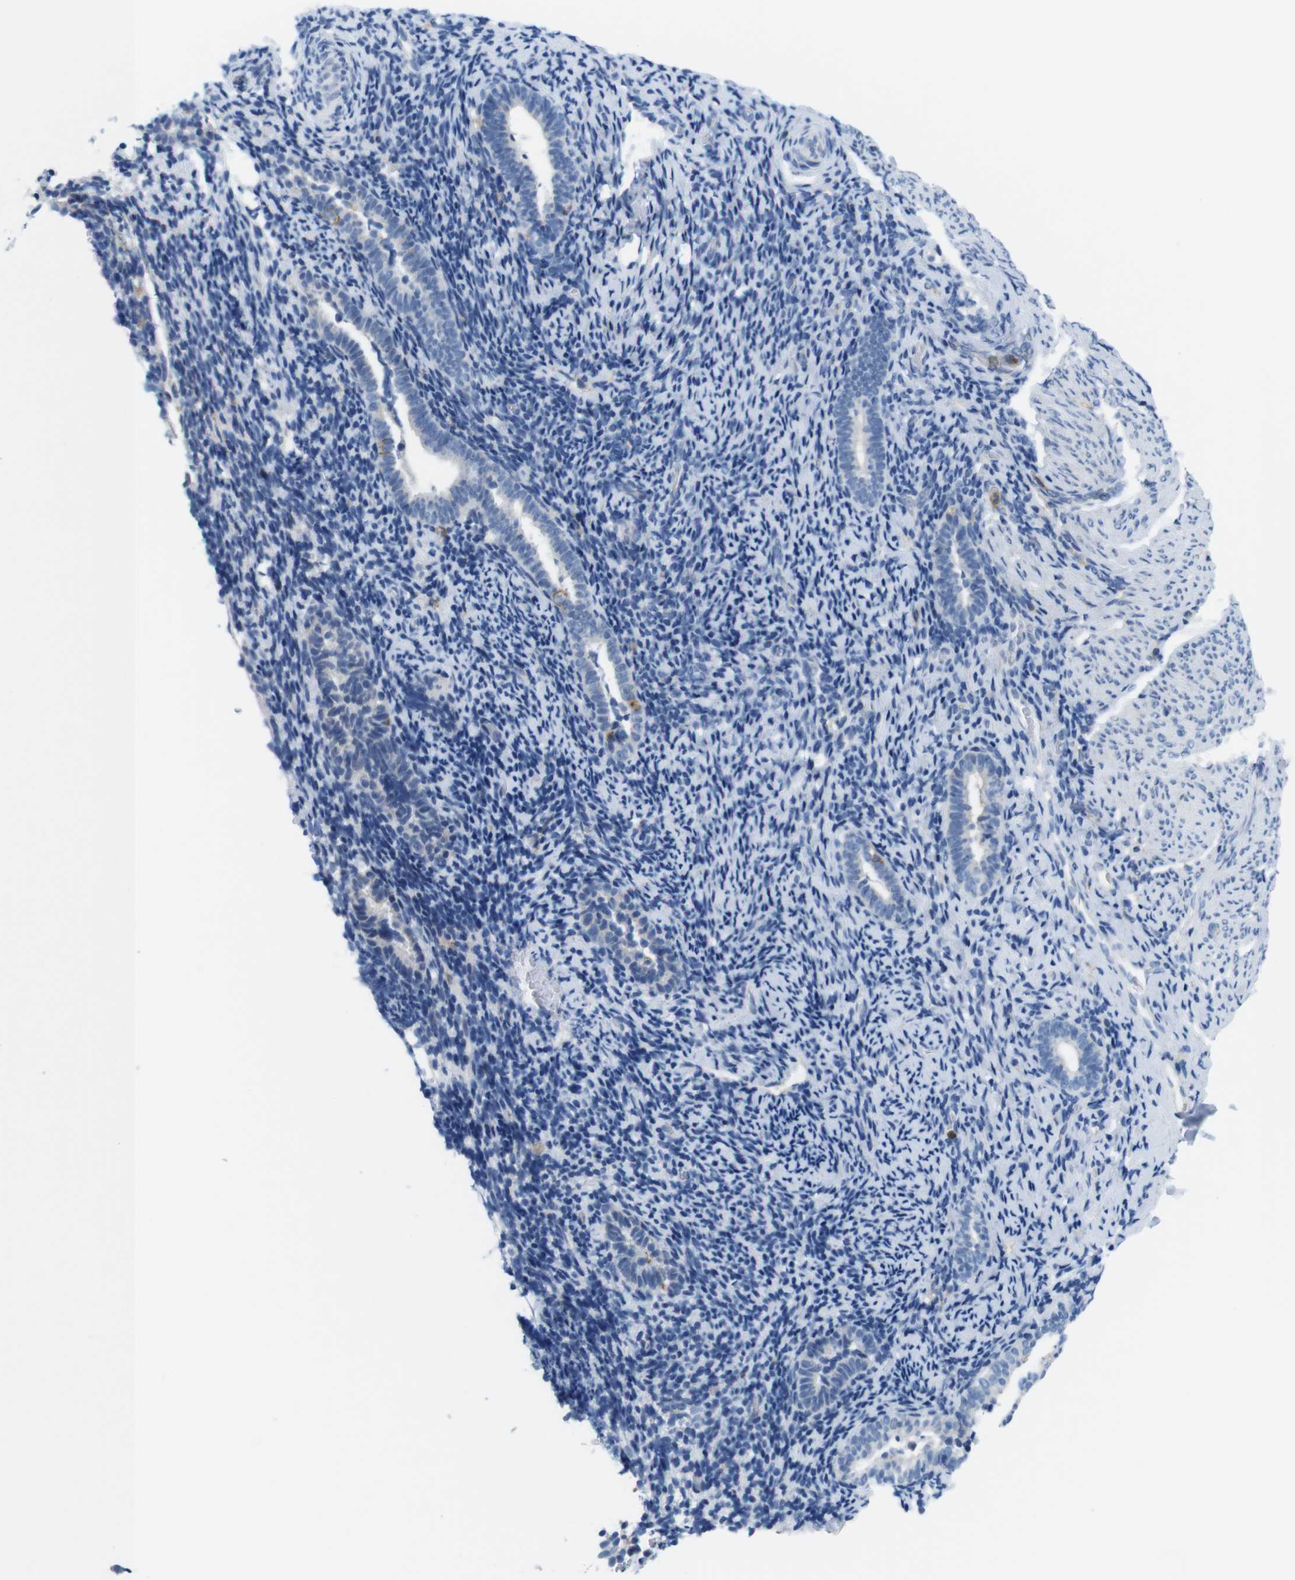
{"staining": {"intensity": "moderate", "quantity": "<25%", "location": "cytoplasmic/membranous"}, "tissue": "endometrium", "cell_type": "Cells in endometrial stroma", "image_type": "normal", "snomed": [{"axis": "morphology", "description": "Normal tissue, NOS"}, {"axis": "topography", "description": "Endometrium"}], "caption": "A low amount of moderate cytoplasmic/membranous expression is seen in approximately <25% of cells in endometrial stroma in benign endometrium. The staining was performed using DAB, with brown indicating positive protein expression. Nuclei are stained blue with hematoxylin.", "gene": "CD300C", "patient": {"sex": "female", "age": 51}}